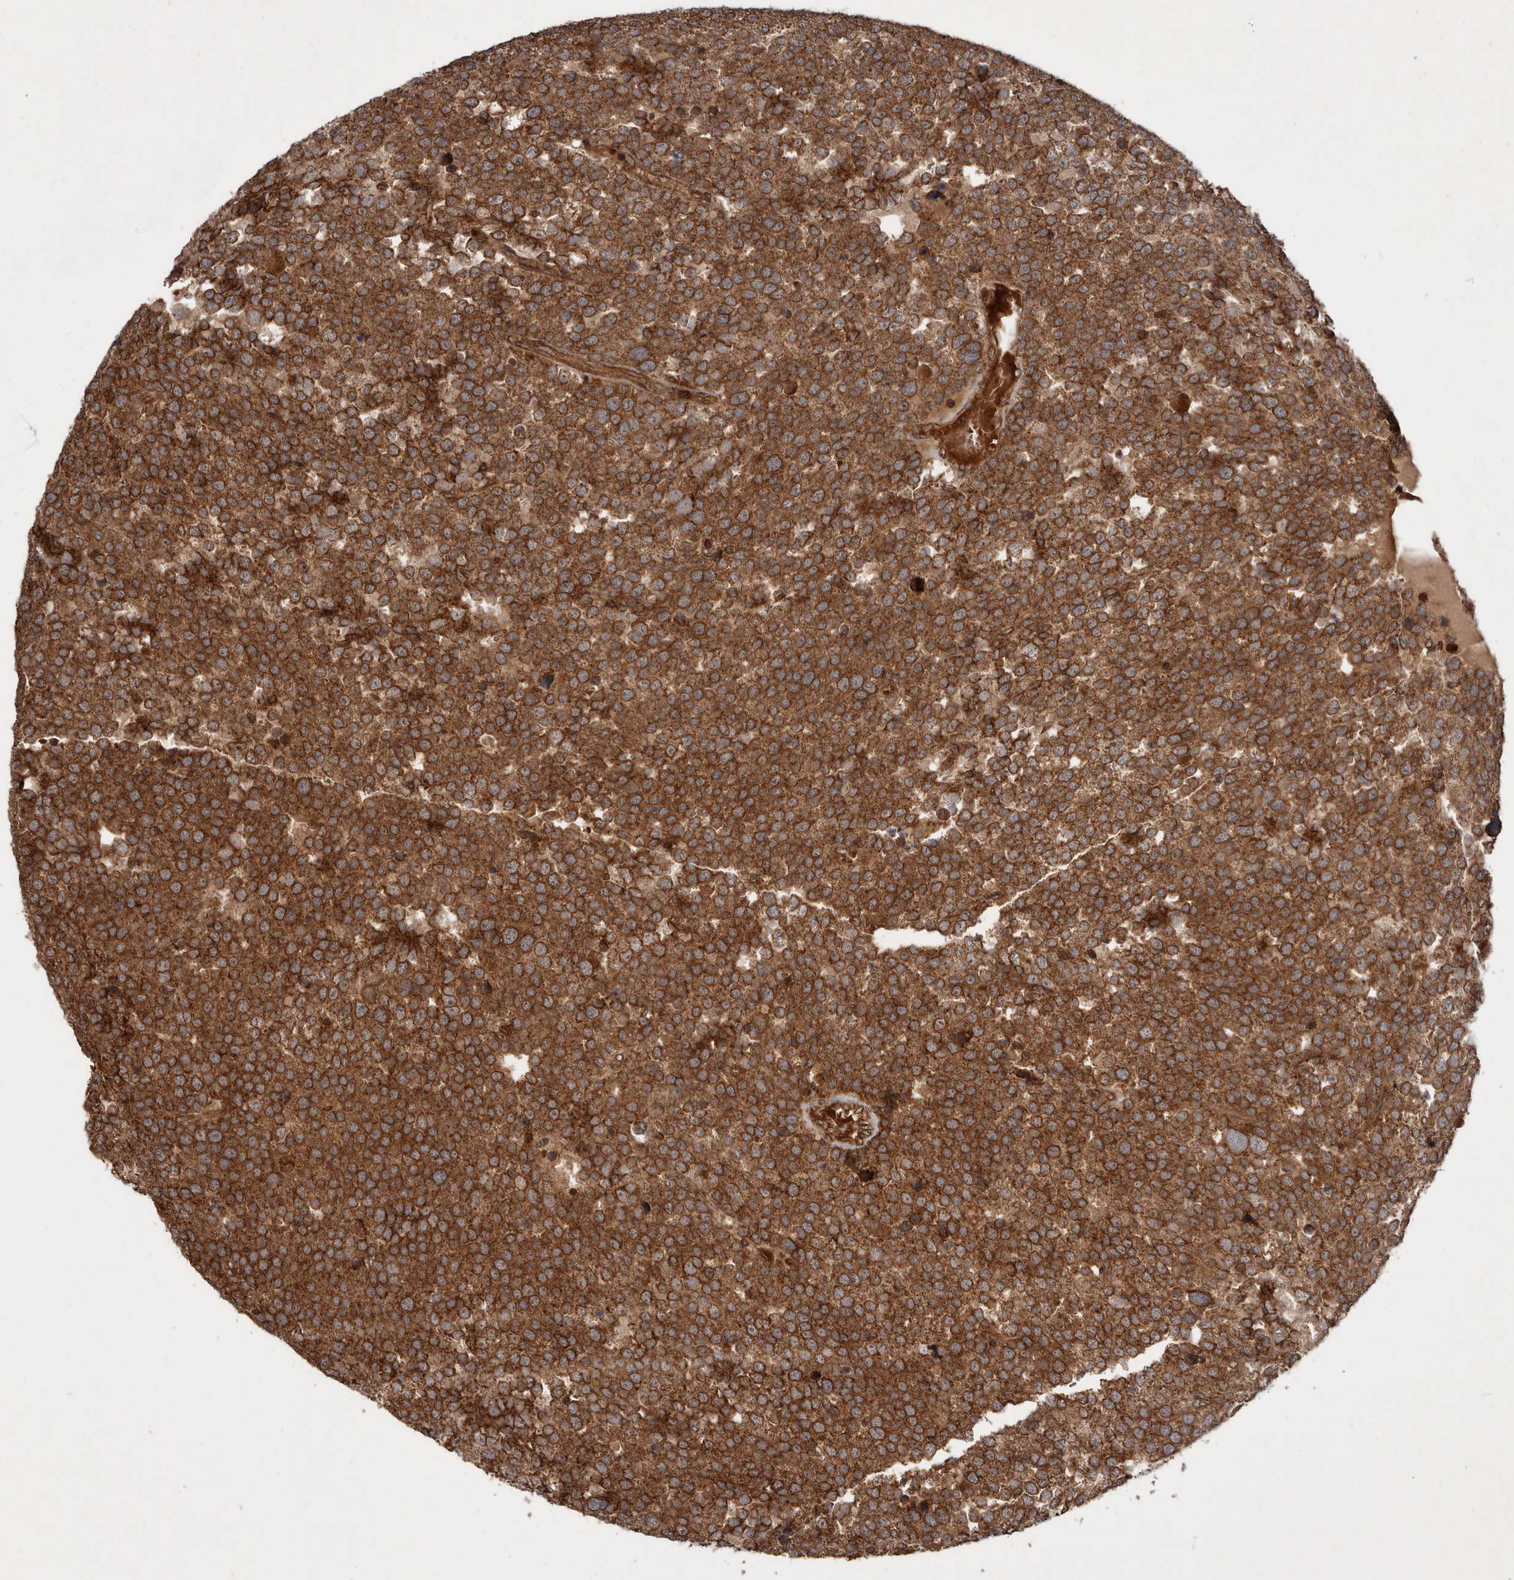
{"staining": {"intensity": "strong", "quantity": ">75%", "location": "cytoplasmic/membranous,nuclear"}, "tissue": "testis cancer", "cell_type": "Tumor cells", "image_type": "cancer", "snomed": [{"axis": "morphology", "description": "Seminoma, NOS"}, {"axis": "topography", "description": "Testis"}], "caption": "Tumor cells display high levels of strong cytoplasmic/membranous and nuclear positivity in about >75% of cells in testis cancer. Immunohistochemistry stains the protein of interest in brown and the nuclei are stained blue.", "gene": "STK36", "patient": {"sex": "male", "age": 71}}